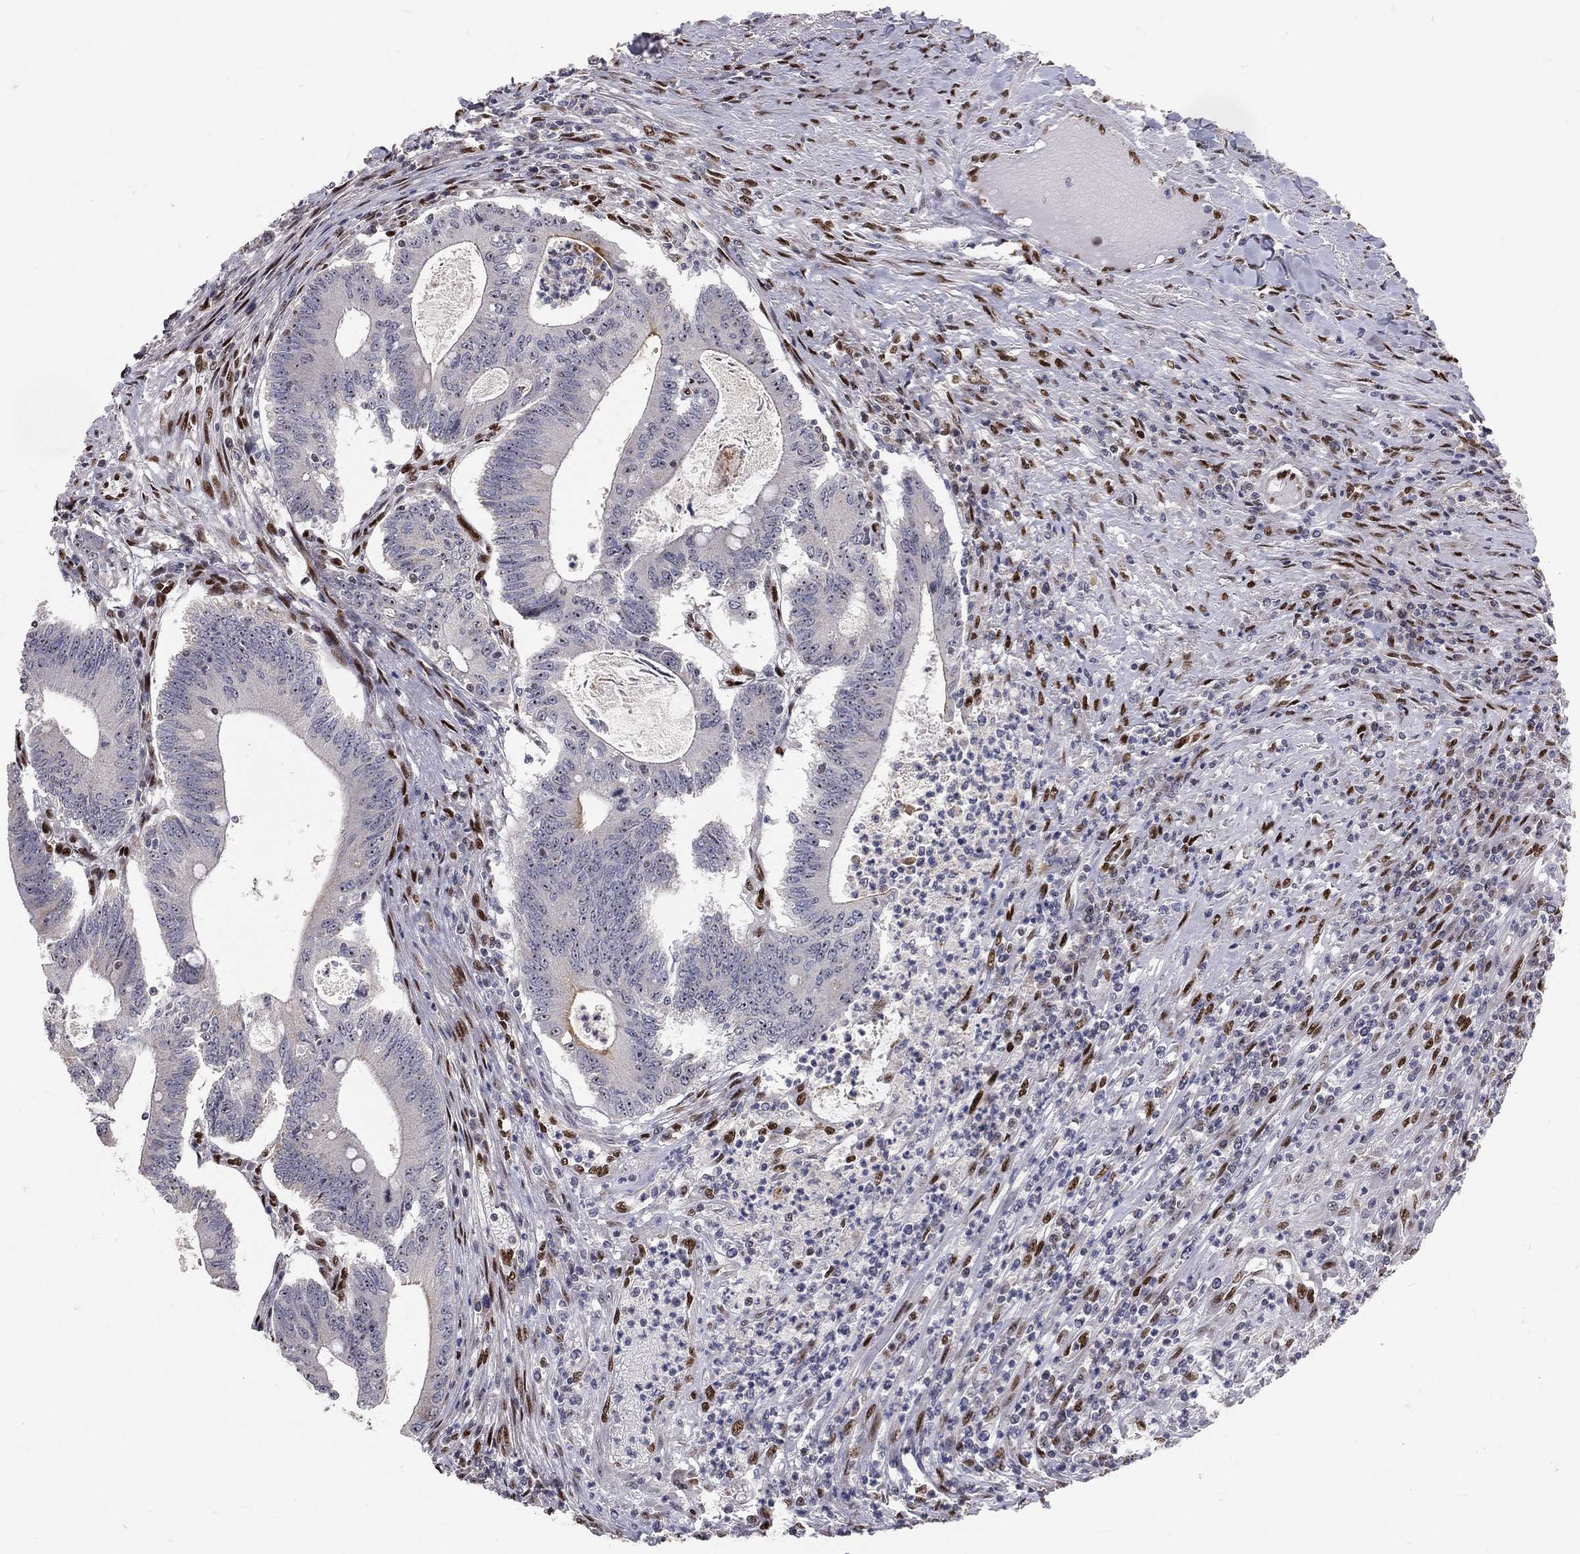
{"staining": {"intensity": "negative", "quantity": "none", "location": "none"}, "tissue": "colorectal cancer", "cell_type": "Tumor cells", "image_type": "cancer", "snomed": [{"axis": "morphology", "description": "Adenocarcinoma, NOS"}, {"axis": "topography", "description": "Colon"}], "caption": "High power microscopy micrograph of an immunohistochemistry (IHC) histopathology image of adenocarcinoma (colorectal), revealing no significant expression in tumor cells.", "gene": "ZEB1", "patient": {"sex": "female", "age": 70}}